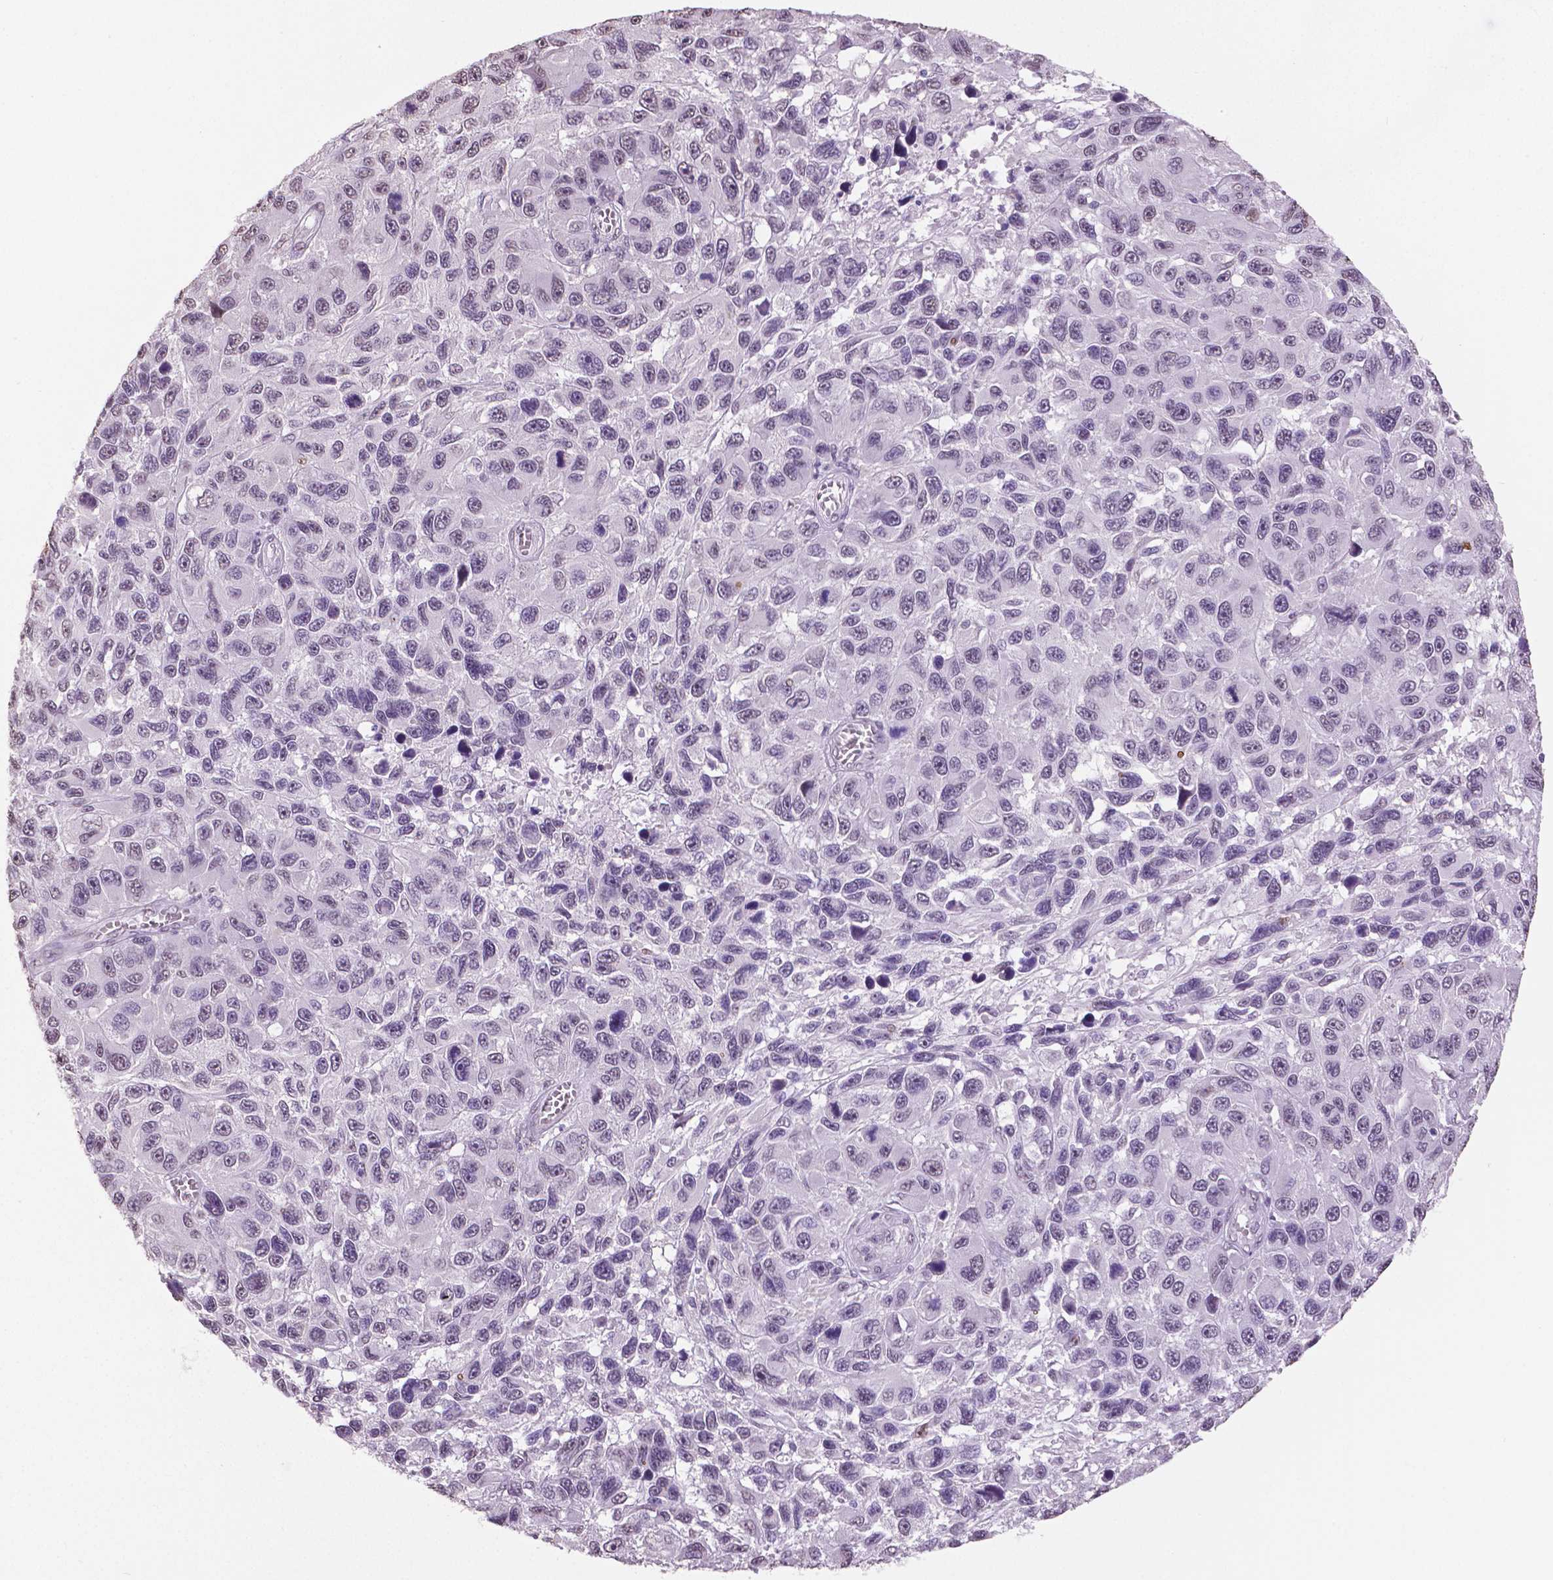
{"staining": {"intensity": "negative", "quantity": "none", "location": "none"}, "tissue": "melanoma", "cell_type": "Tumor cells", "image_type": "cancer", "snomed": [{"axis": "morphology", "description": "Malignant melanoma, NOS"}, {"axis": "topography", "description": "Skin"}], "caption": "An IHC image of malignant melanoma is shown. There is no staining in tumor cells of malignant melanoma.", "gene": "IGF2BP1", "patient": {"sex": "male", "age": 53}}